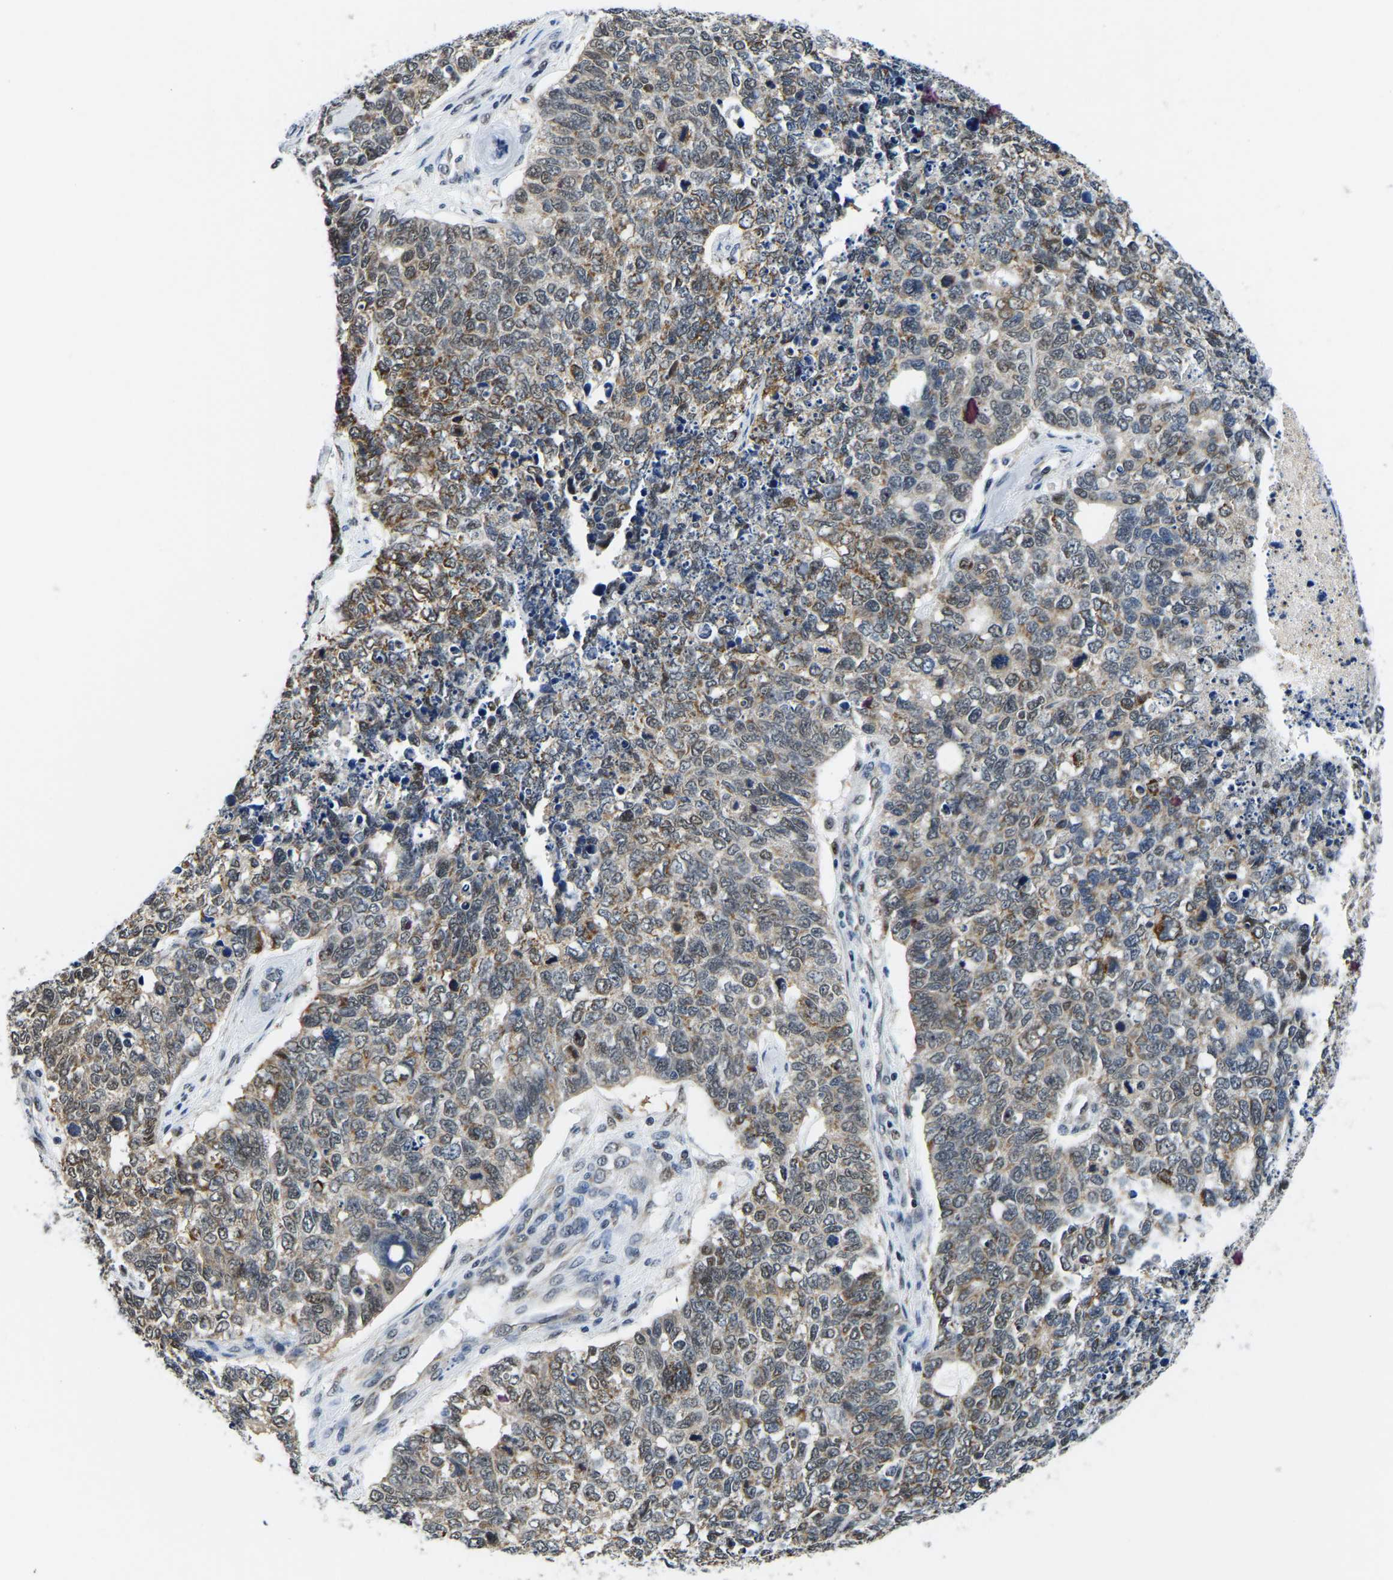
{"staining": {"intensity": "moderate", "quantity": ">75%", "location": "cytoplasmic/membranous,nuclear"}, "tissue": "cervical cancer", "cell_type": "Tumor cells", "image_type": "cancer", "snomed": [{"axis": "morphology", "description": "Squamous cell carcinoma, NOS"}, {"axis": "topography", "description": "Cervix"}], "caption": "The immunohistochemical stain shows moderate cytoplasmic/membranous and nuclear expression in tumor cells of squamous cell carcinoma (cervical) tissue.", "gene": "BNIP3L", "patient": {"sex": "female", "age": 63}}